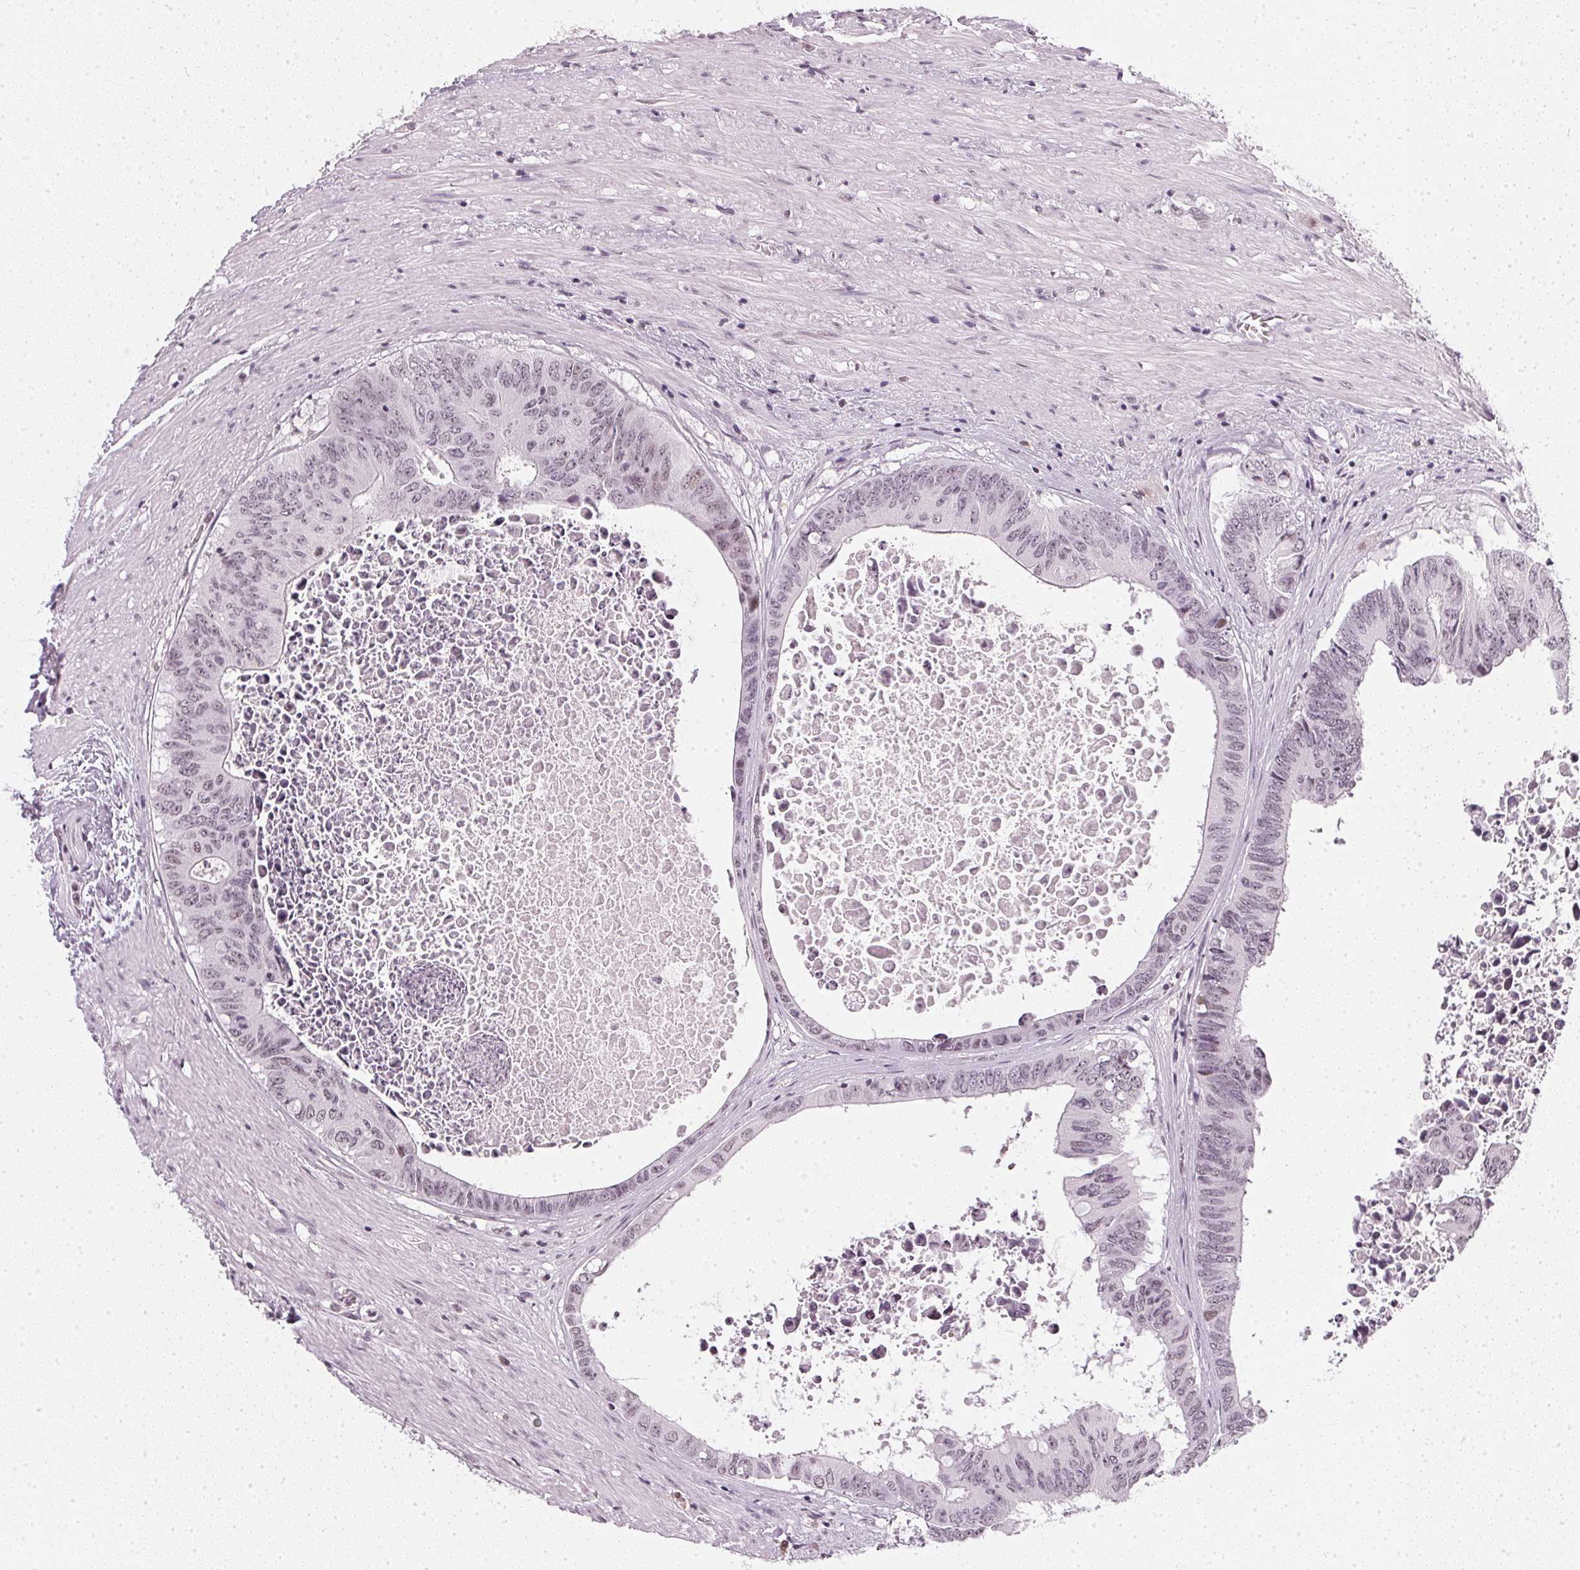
{"staining": {"intensity": "negative", "quantity": "none", "location": "none"}, "tissue": "colorectal cancer", "cell_type": "Tumor cells", "image_type": "cancer", "snomed": [{"axis": "morphology", "description": "Adenocarcinoma, NOS"}, {"axis": "topography", "description": "Rectum"}], "caption": "This is an IHC photomicrograph of human colorectal cancer. There is no expression in tumor cells.", "gene": "DNAJC6", "patient": {"sex": "male", "age": 59}}